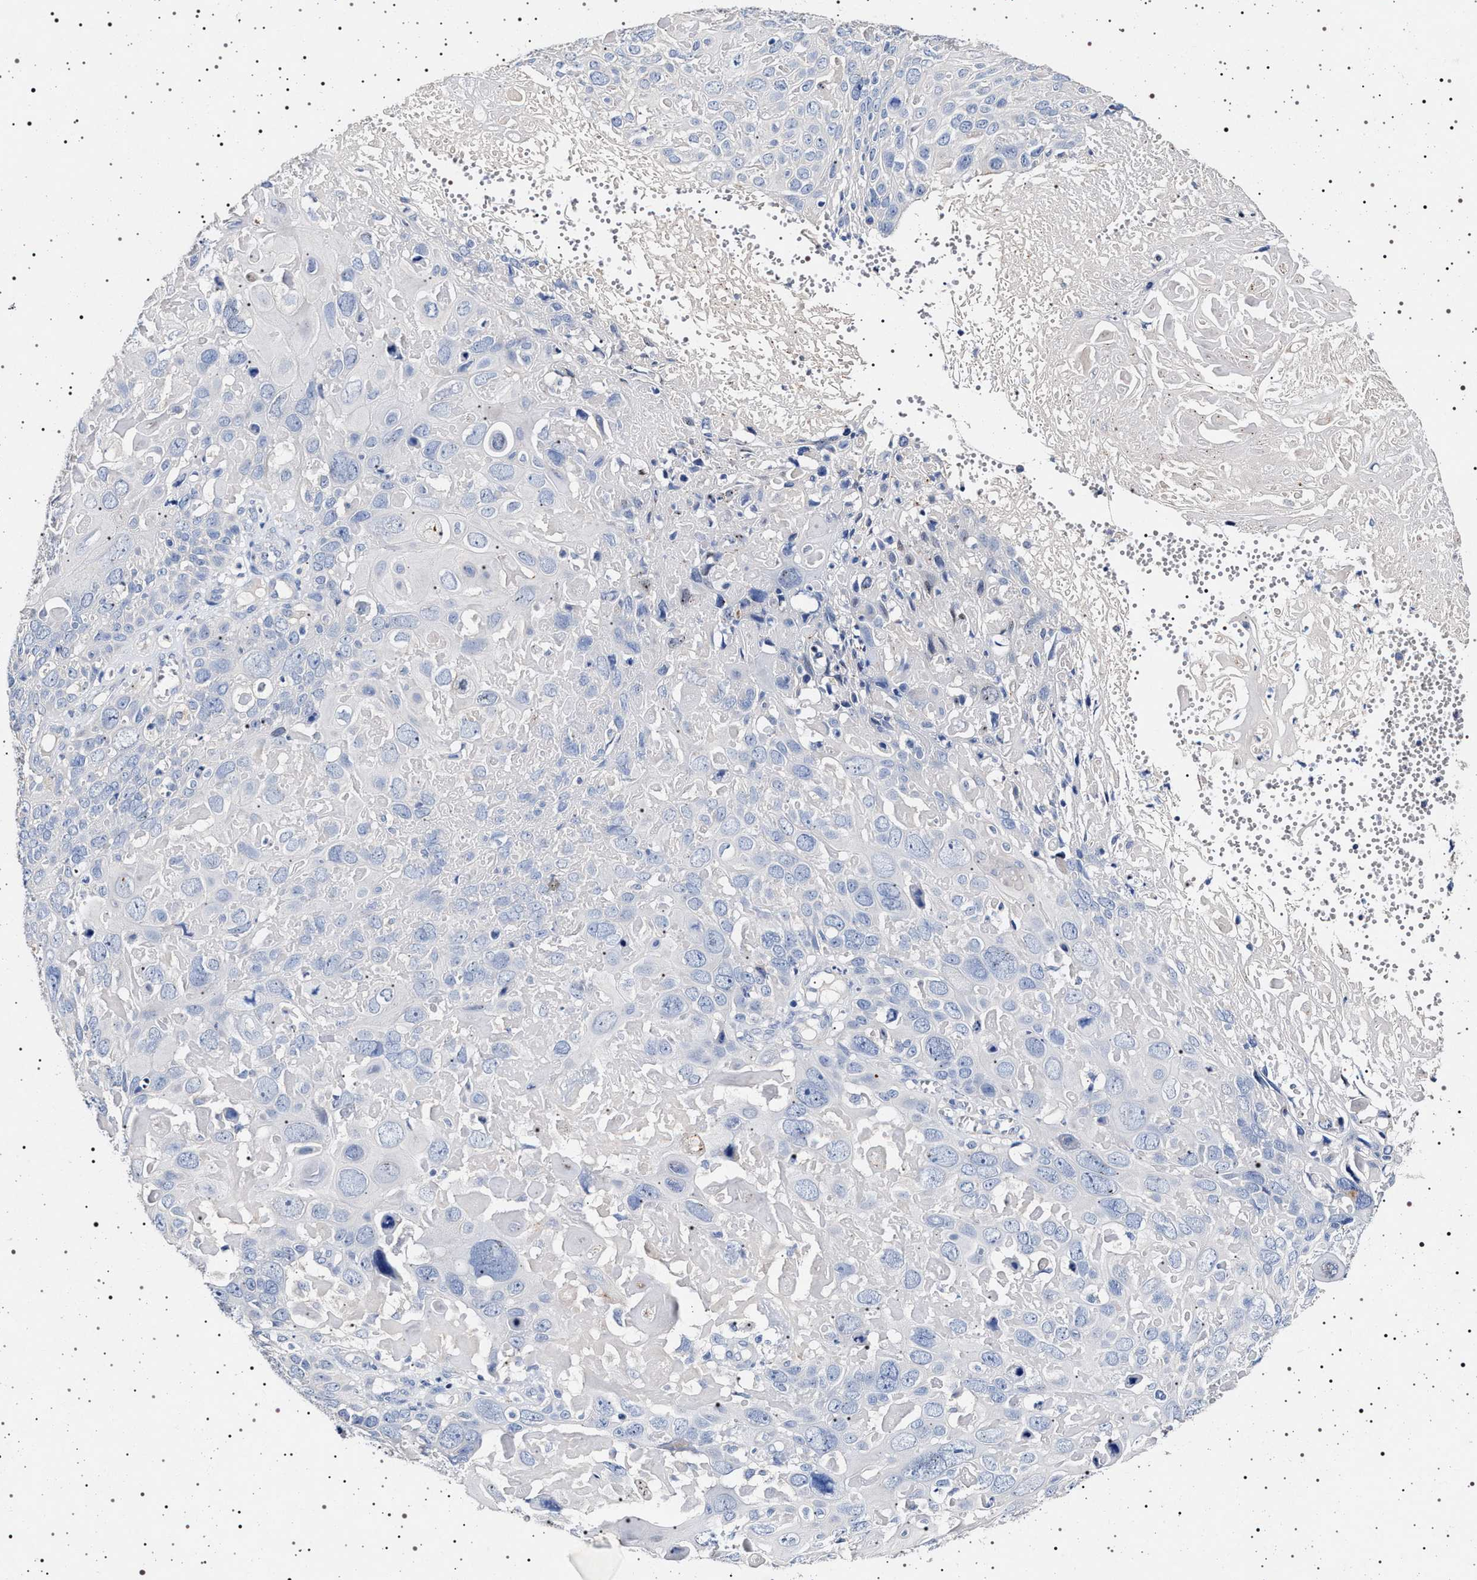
{"staining": {"intensity": "negative", "quantity": "none", "location": "none"}, "tissue": "cervical cancer", "cell_type": "Tumor cells", "image_type": "cancer", "snomed": [{"axis": "morphology", "description": "Squamous cell carcinoma, NOS"}, {"axis": "topography", "description": "Cervix"}], "caption": "IHC image of neoplastic tissue: cervical cancer stained with DAB displays no significant protein staining in tumor cells. (Stains: DAB (3,3'-diaminobenzidine) immunohistochemistry with hematoxylin counter stain, Microscopy: brightfield microscopy at high magnification).", "gene": "NAALADL2", "patient": {"sex": "female", "age": 74}}